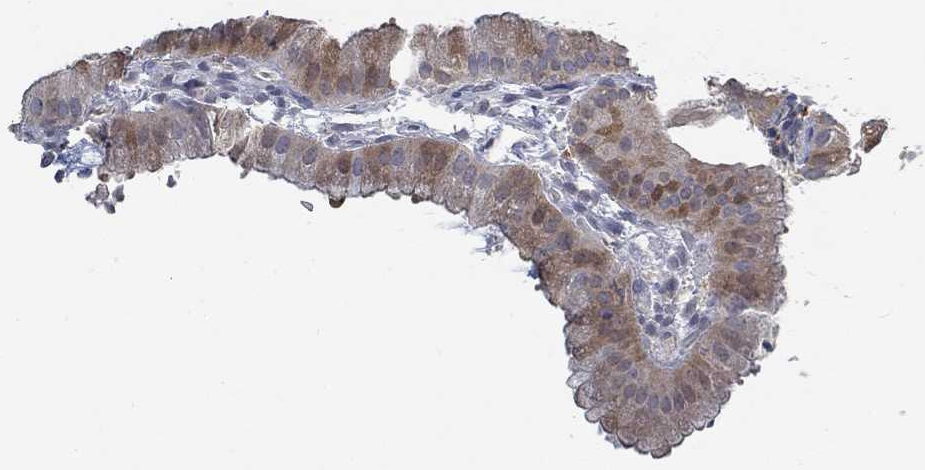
{"staining": {"intensity": "negative", "quantity": "none", "location": "none"}, "tissue": "gallbladder", "cell_type": "Glandular cells", "image_type": "normal", "snomed": [{"axis": "morphology", "description": "Normal tissue, NOS"}, {"axis": "topography", "description": "Gallbladder"}], "caption": "A high-resolution image shows immunohistochemistry staining of normal gallbladder, which reveals no significant expression in glandular cells. (DAB IHC, high magnification).", "gene": "MTHFR", "patient": {"sex": "male", "age": 67}}